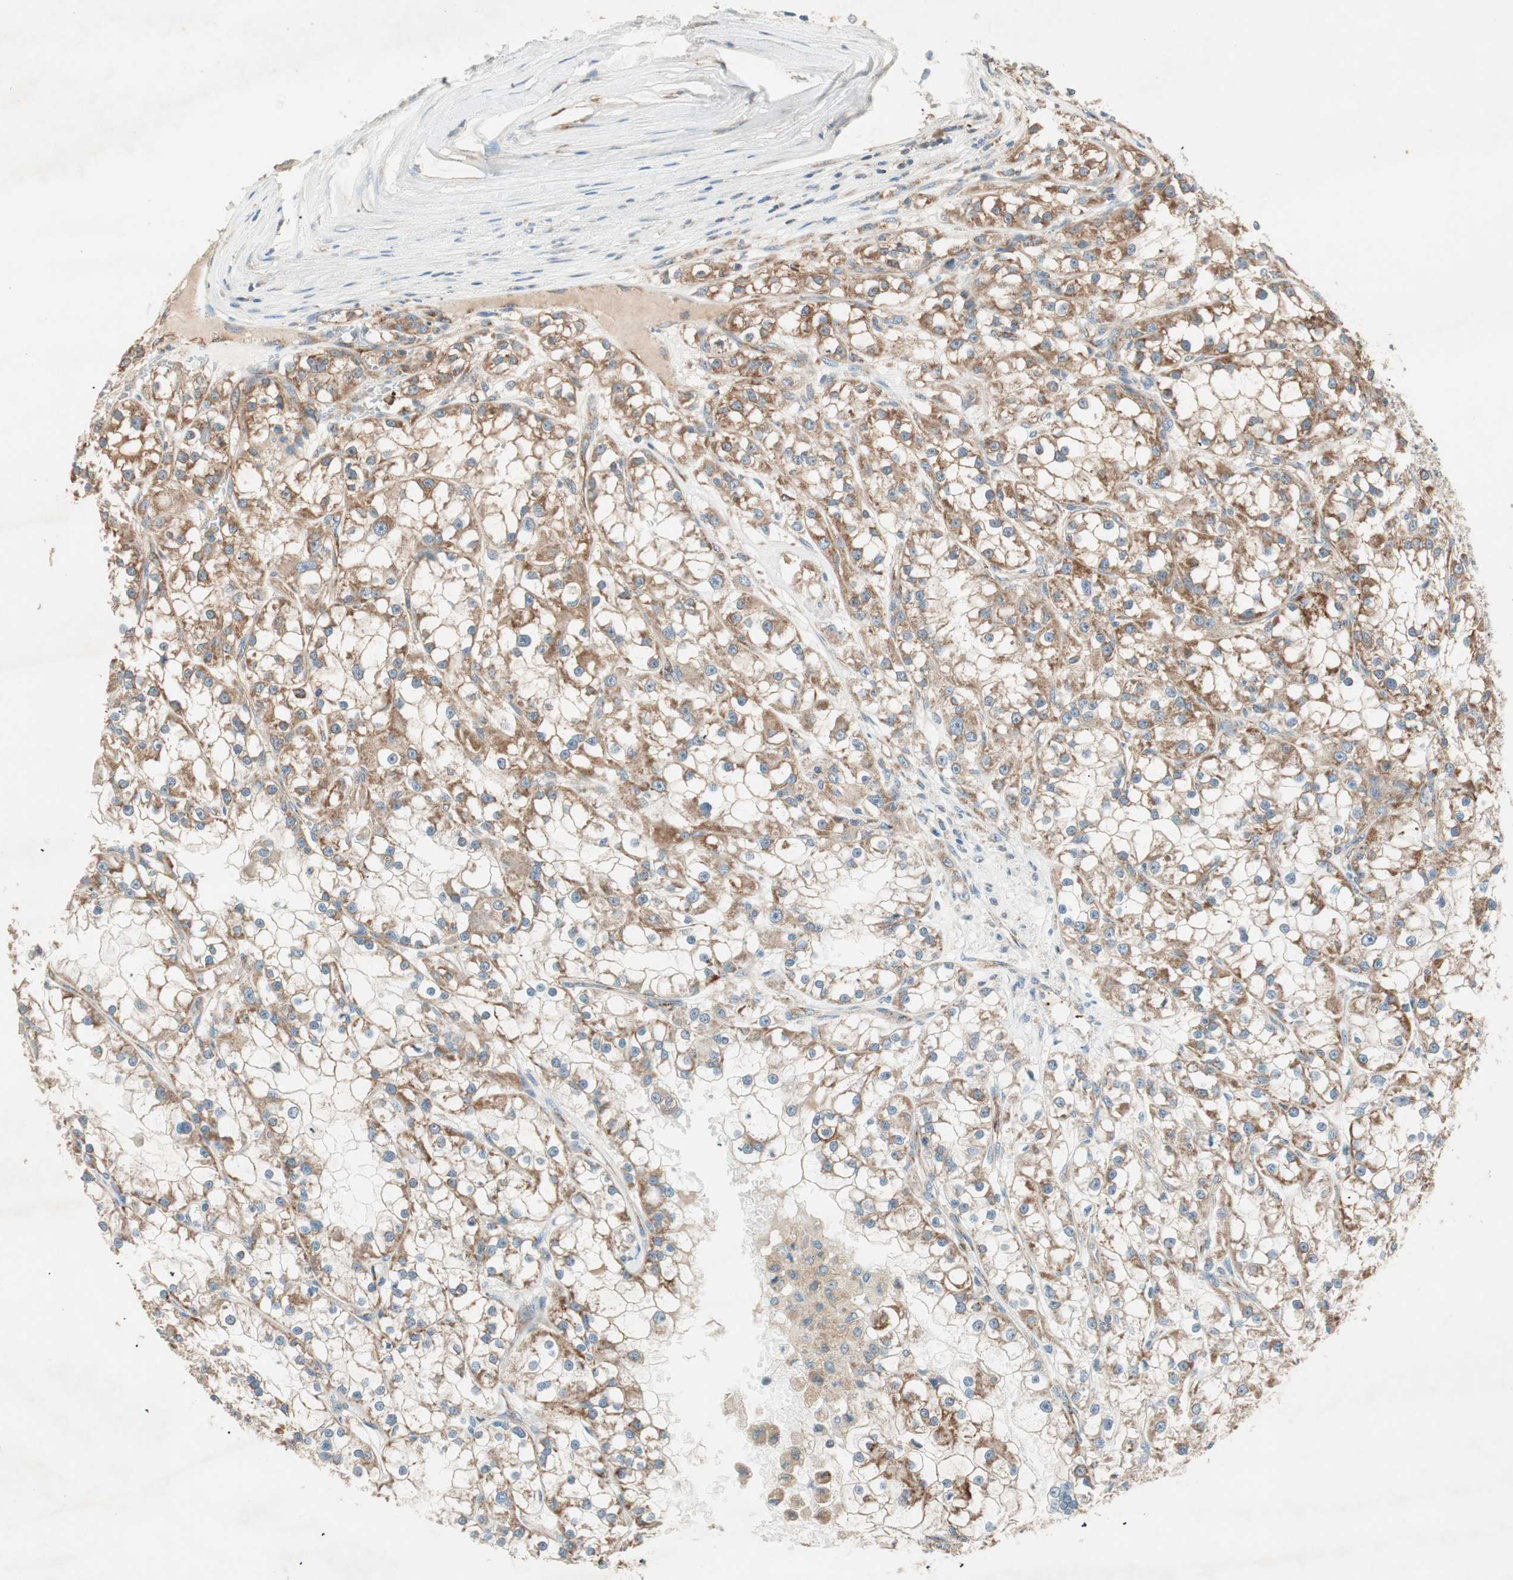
{"staining": {"intensity": "moderate", "quantity": ">75%", "location": "cytoplasmic/membranous"}, "tissue": "renal cancer", "cell_type": "Tumor cells", "image_type": "cancer", "snomed": [{"axis": "morphology", "description": "Adenocarcinoma, NOS"}, {"axis": "topography", "description": "Kidney"}], "caption": "Immunohistochemistry image of human adenocarcinoma (renal) stained for a protein (brown), which exhibits medium levels of moderate cytoplasmic/membranous positivity in about >75% of tumor cells.", "gene": "CC2D1A", "patient": {"sex": "female", "age": 52}}